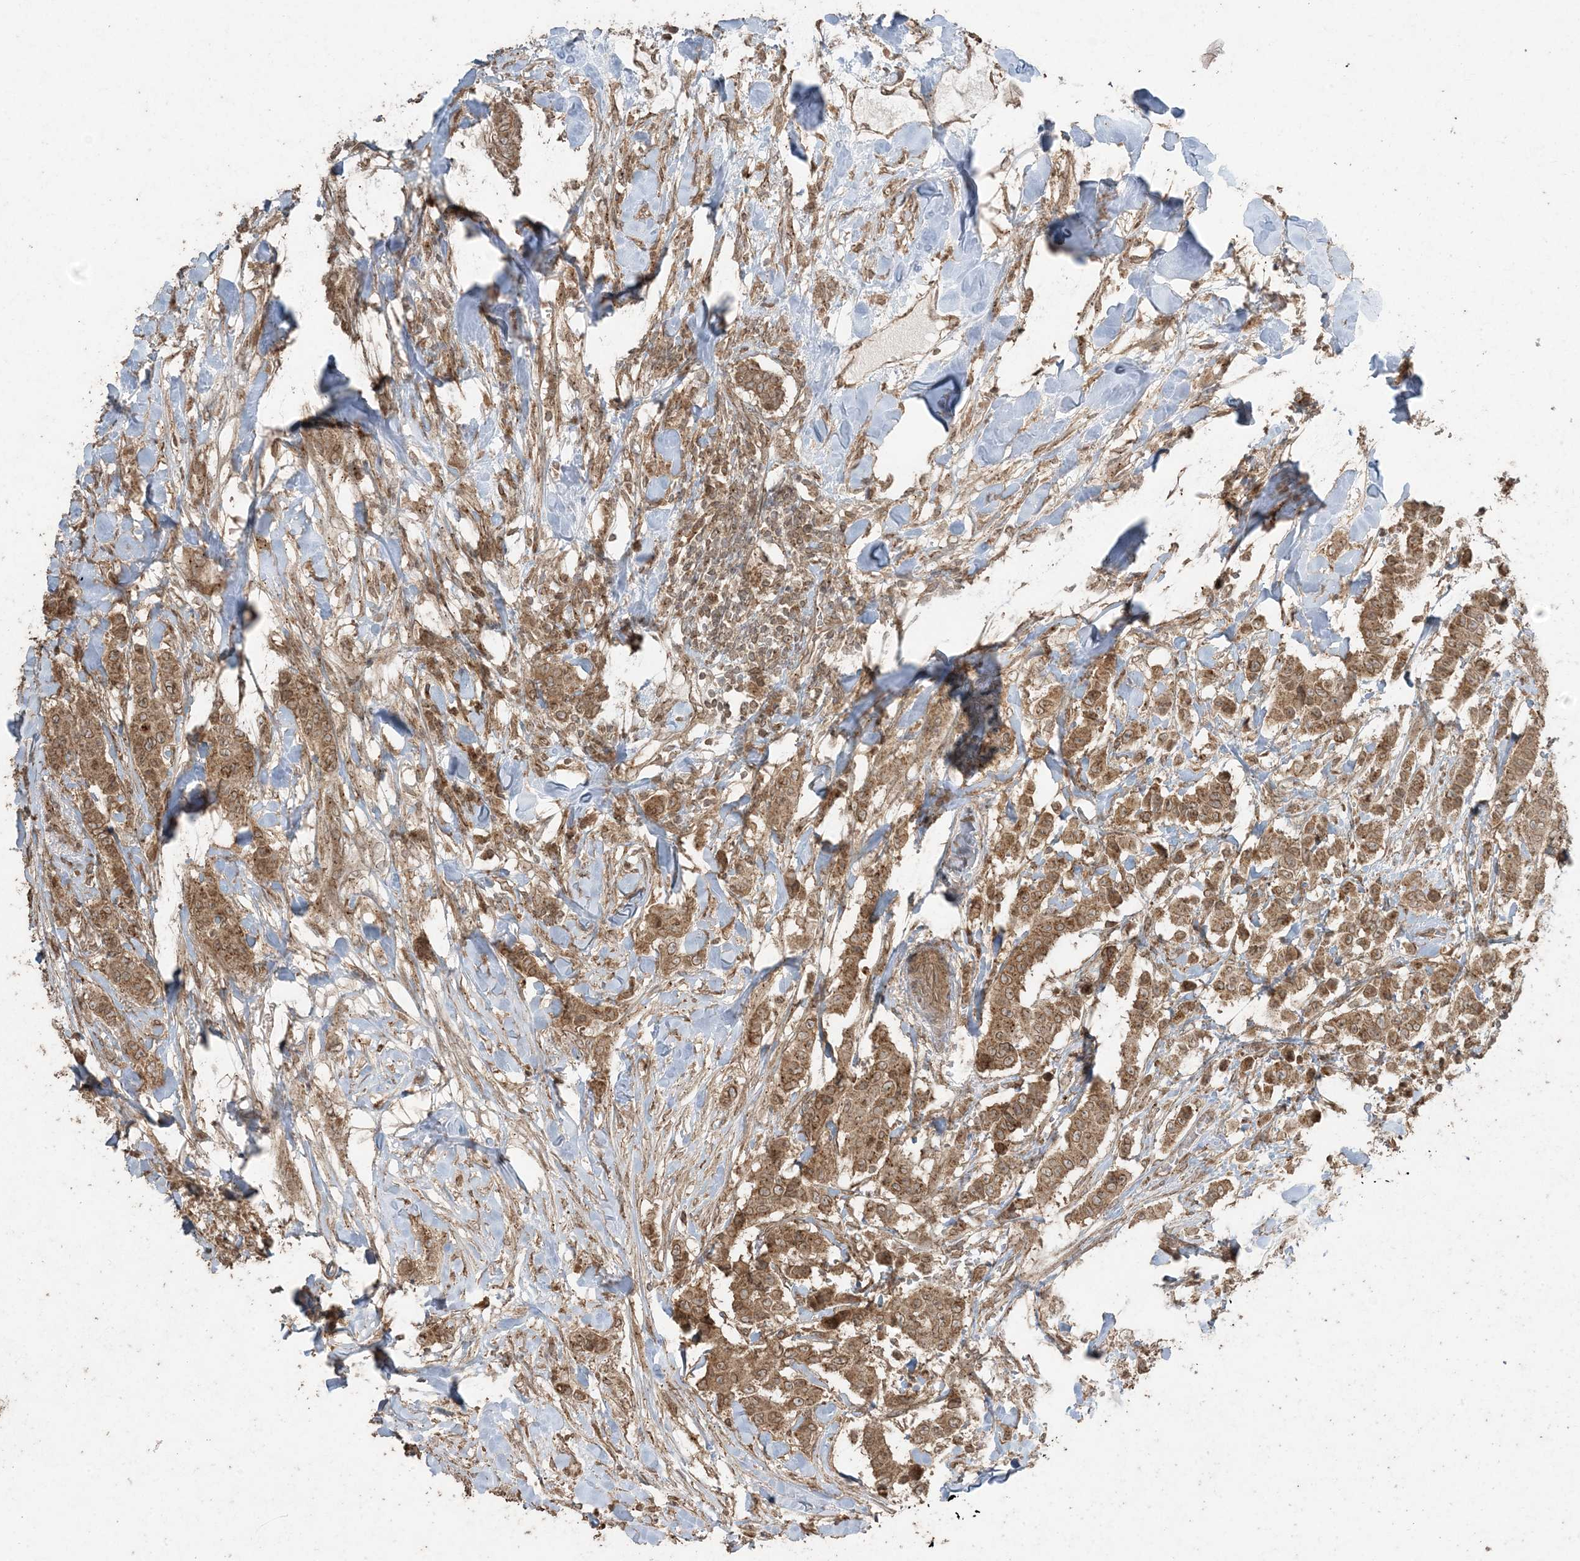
{"staining": {"intensity": "moderate", "quantity": ">75%", "location": "cytoplasmic/membranous,nuclear"}, "tissue": "breast cancer", "cell_type": "Tumor cells", "image_type": "cancer", "snomed": [{"axis": "morphology", "description": "Duct carcinoma"}, {"axis": "topography", "description": "Breast"}], "caption": "The photomicrograph displays immunohistochemical staining of breast cancer (intraductal carcinoma). There is moderate cytoplasmic/membranous and nuclear positivity is identified in approximately >75% of tumor cells.", "gene": "DDX19B", "patient": {"sex": "female", "age": 40}}